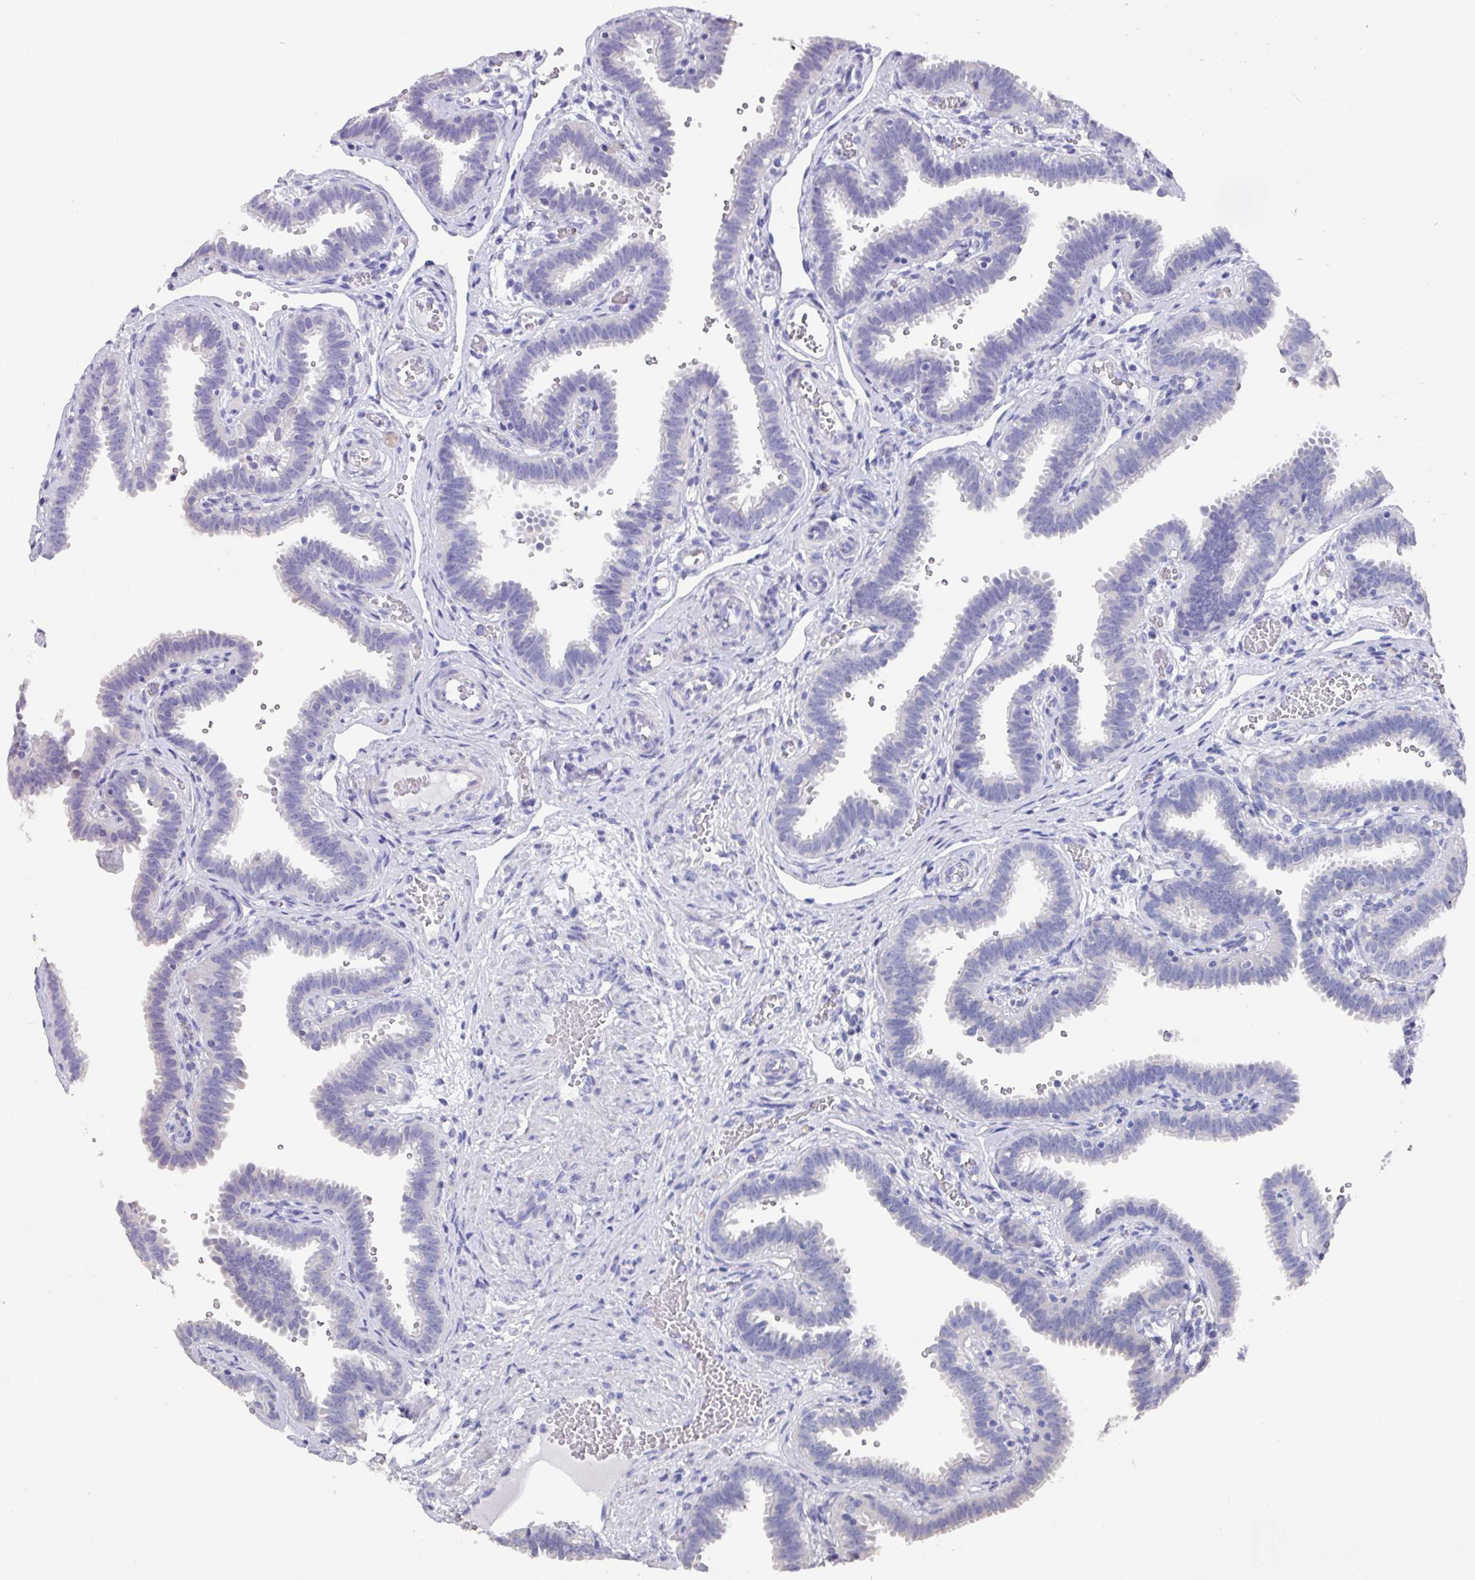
{"staining": {"intensity": "negative", "quantity": "none", "location": "none"}, "tissue": "fallopian tube", "cell_type": "Glandular cells", "image_type": "normal", "snomed": [{"axis": "morphology", "description": "Normal tissue, NOS"}, {"axis": "topography", "description": "Fallopian tube"}], "caption": "A photomicrograph of human fallopian tube is negative for staining in glandular cells.", "gene": "DAZ1", "patient": {"sex": "female", "age": 37}}